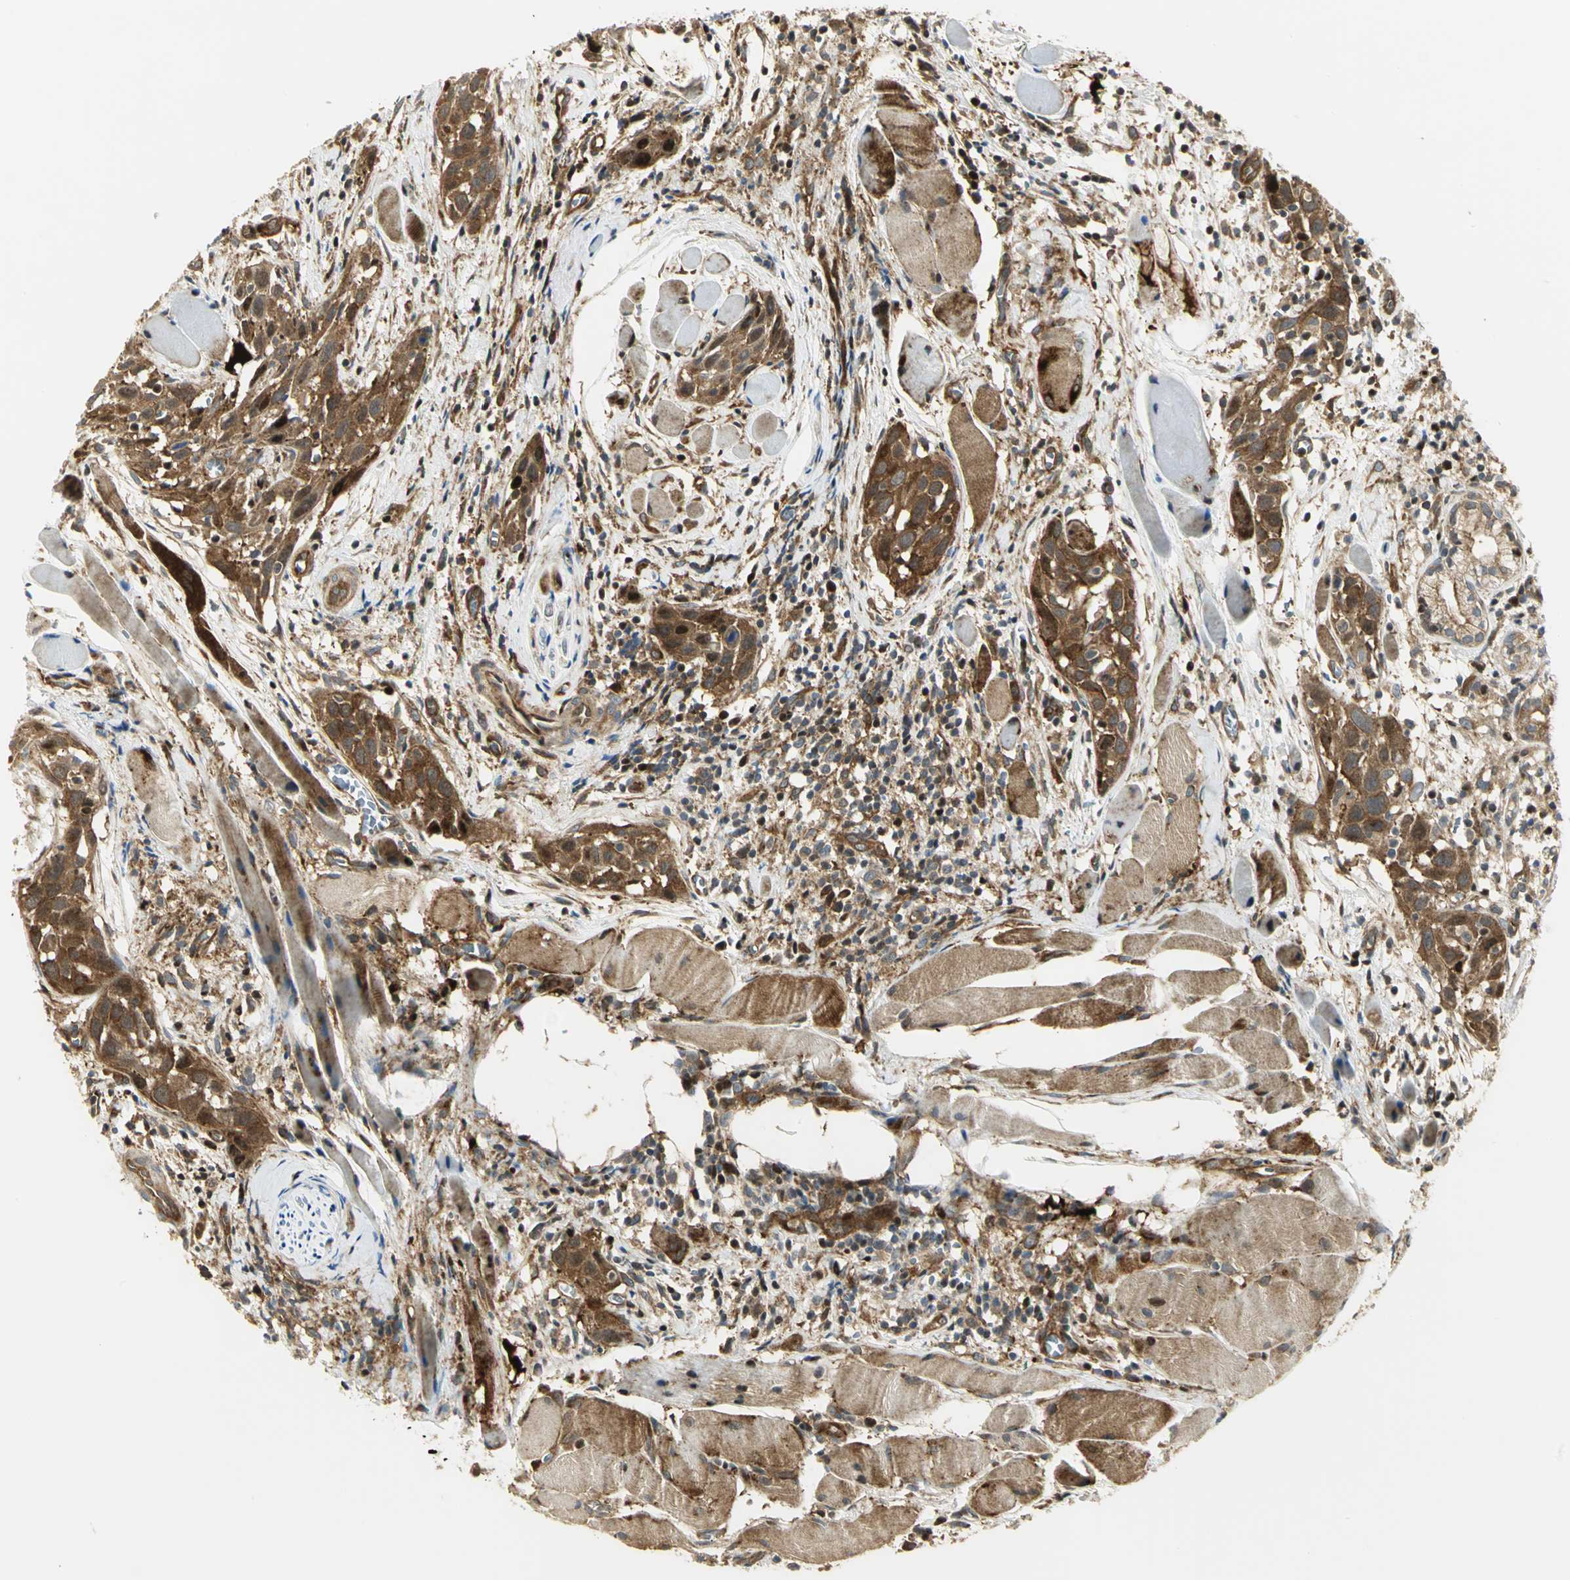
{"staining": {"intensity": "moderate", "quantity": ">75%", "location": "cytoplasmic/membranous,nuclear"}, "tissue": "head and neck cancer", "cell_type": "Tumor cells", "image_type": "cancer", "snomed": [{"axis": "morphology", "description": "Squamous cell carcinoma, NOS"}, {"axis": "topography", "description": "Oral tissue"}, {"axis": "topography", "description": "Head-Neck"}], "caption": "DAB (3,3'-diaminobenzidine) immunohistochemical staining of head and neck squamous cell carcinoma displays moderate cytoplasmic/membranous and nuclear protein positivity in about >75% of tumor cells.", "gene": "EEA1", "patient": {"sex": "female", "age": 50}}